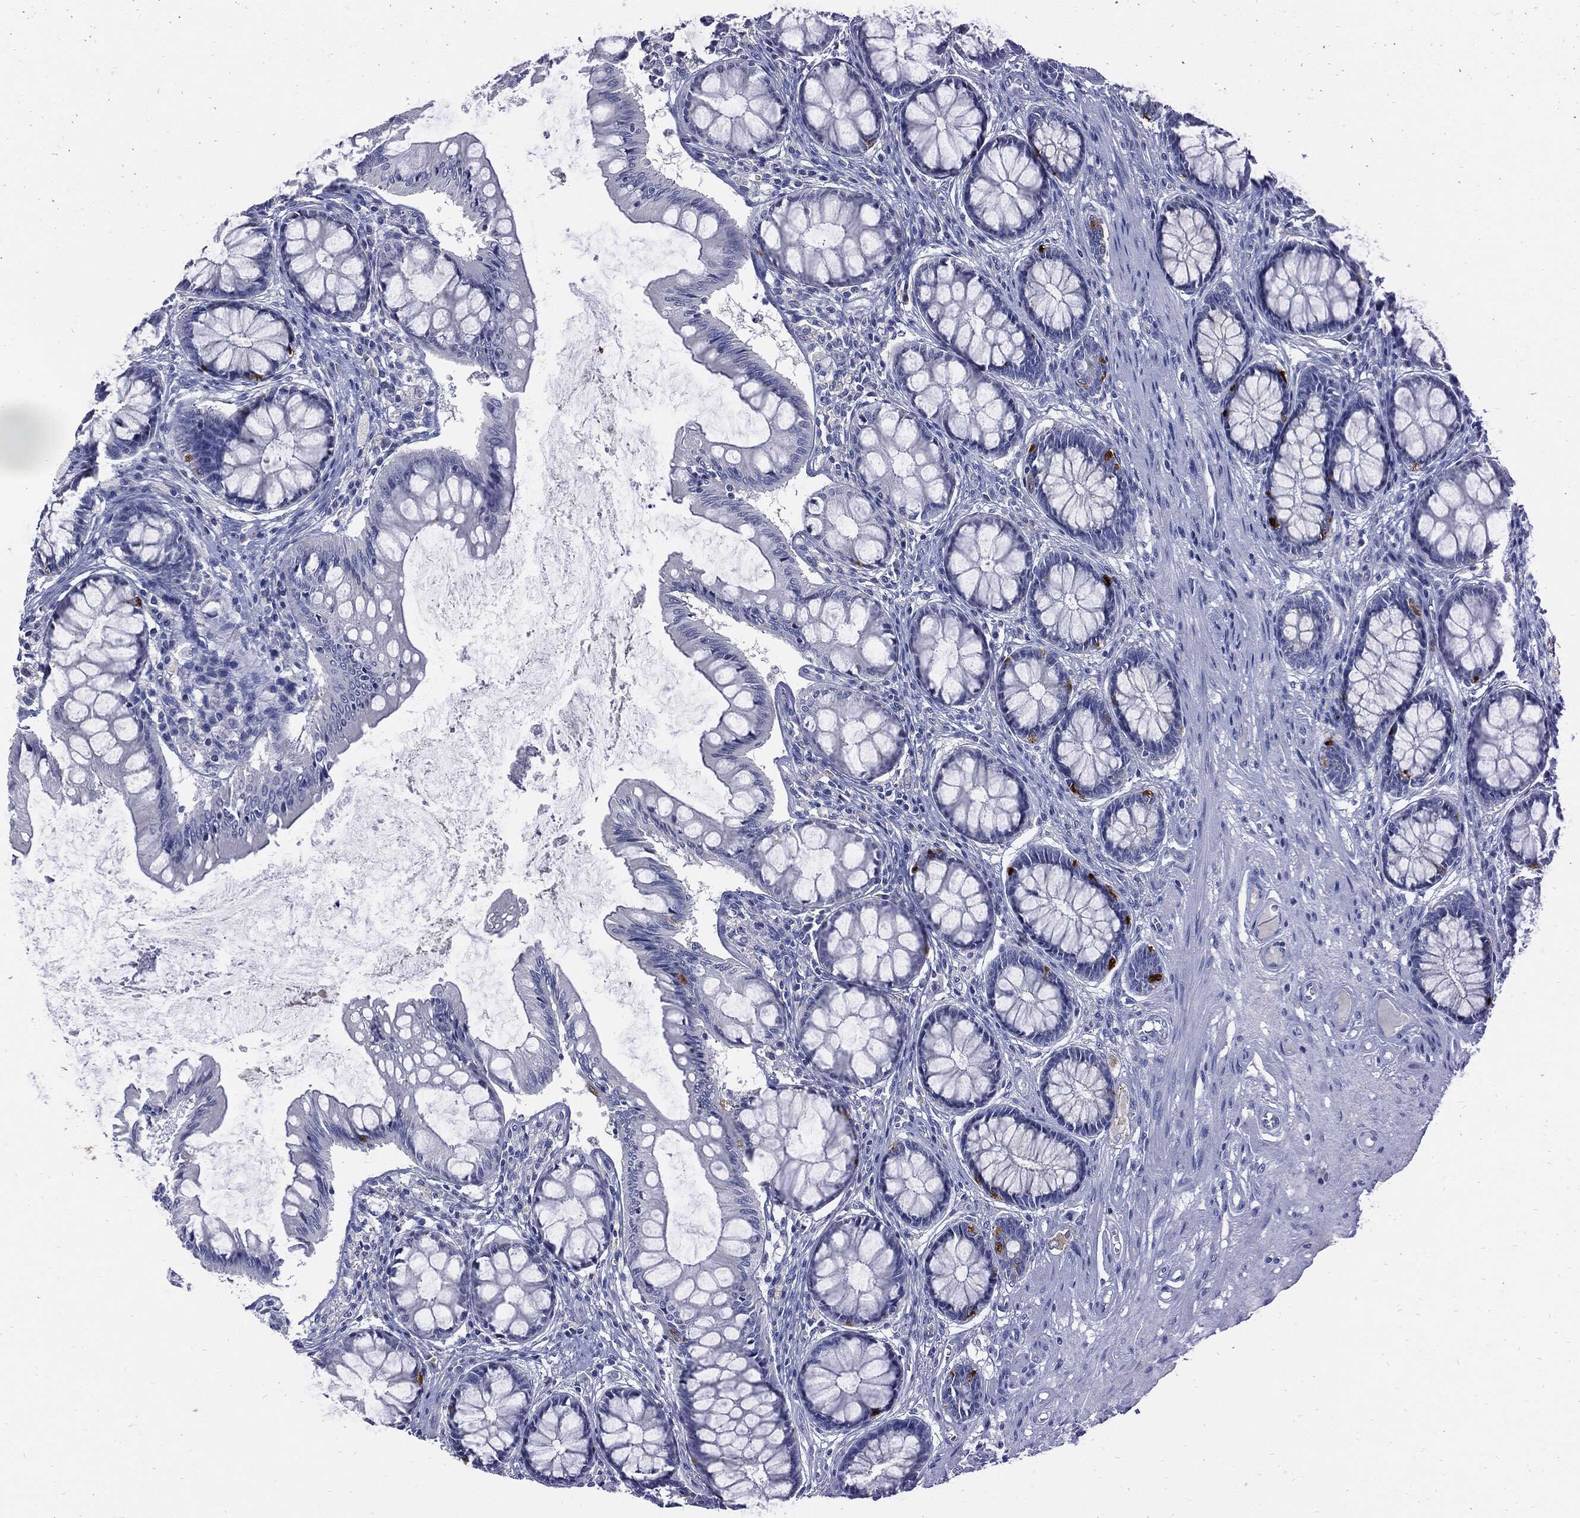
{"staining": {"intensity": "negative", "quantity": "none", "location": "none"}, "tissue": "colon", "cell_type": "Endothelial cells", "image_type": "normal", "snomed": [{"axis": "morphology", "description": "Normal tissue, NOS"}, {"axis": "topography", "description": "Colon"}], "caption": "Endothelial cells show no significant protein staining in unremarkable colon. (Brightfield microscopy of DAB IHC at high magnification).", "gene": "CPE", "patient": {"sex": "female", "age": 65}}